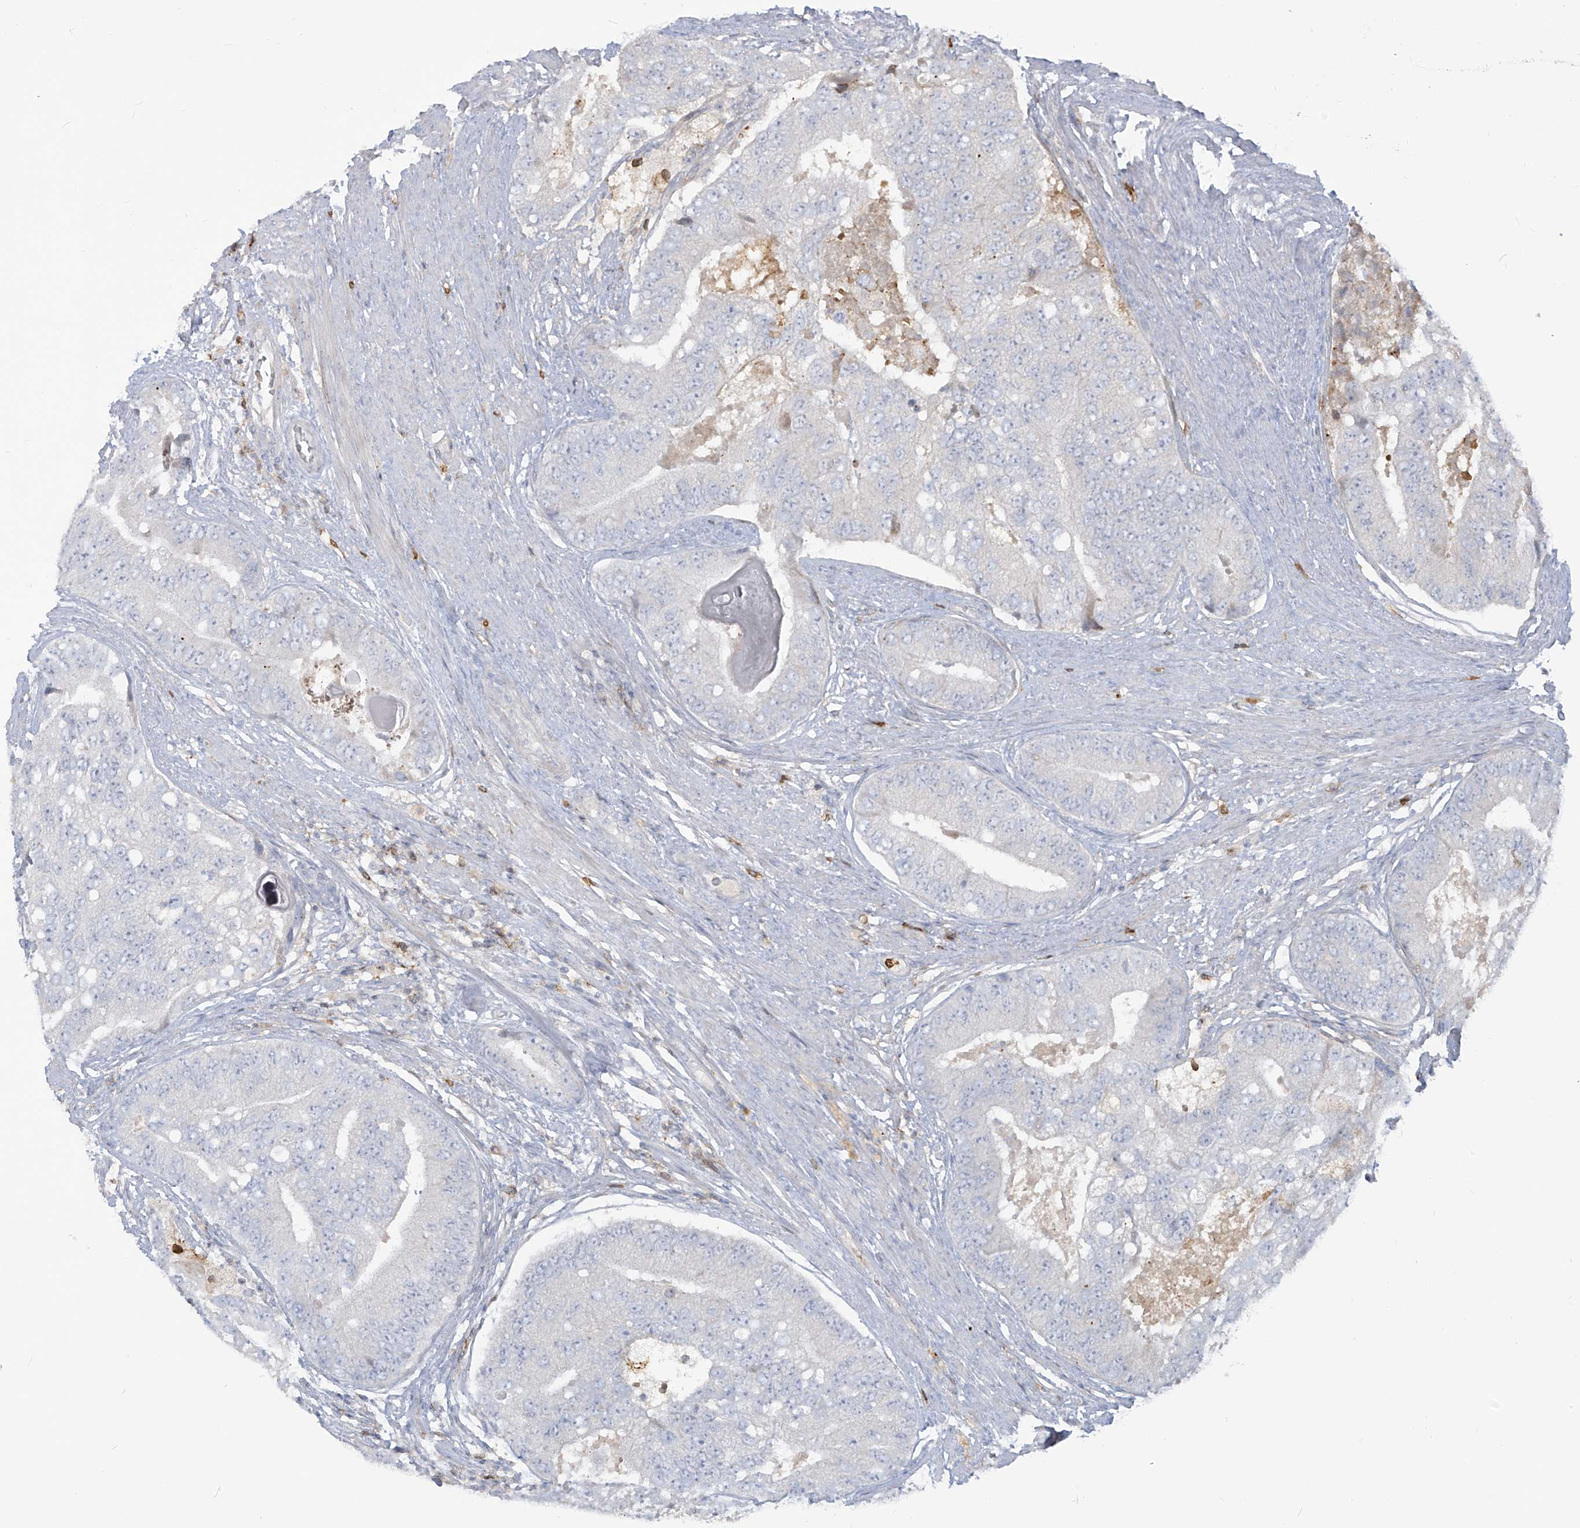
{"staining": {"intensity": "negative", "quantity": "none", "location": "none"}, "tissue": "prostate cancer", "cell_type": "Tumor cells", "image_type": "cancer", "snomed": [{"axis": "morphology", "description": "Adenocarcinoma, High grade"}, {"axis": "topography", "description": "Prostate"}], "caption": "Immunohistochemical staining of human prostate cancer shows no significant positivity in tumor cells.", "gene": "NOTO", "patient": {"sex": "male", "age": 70}}